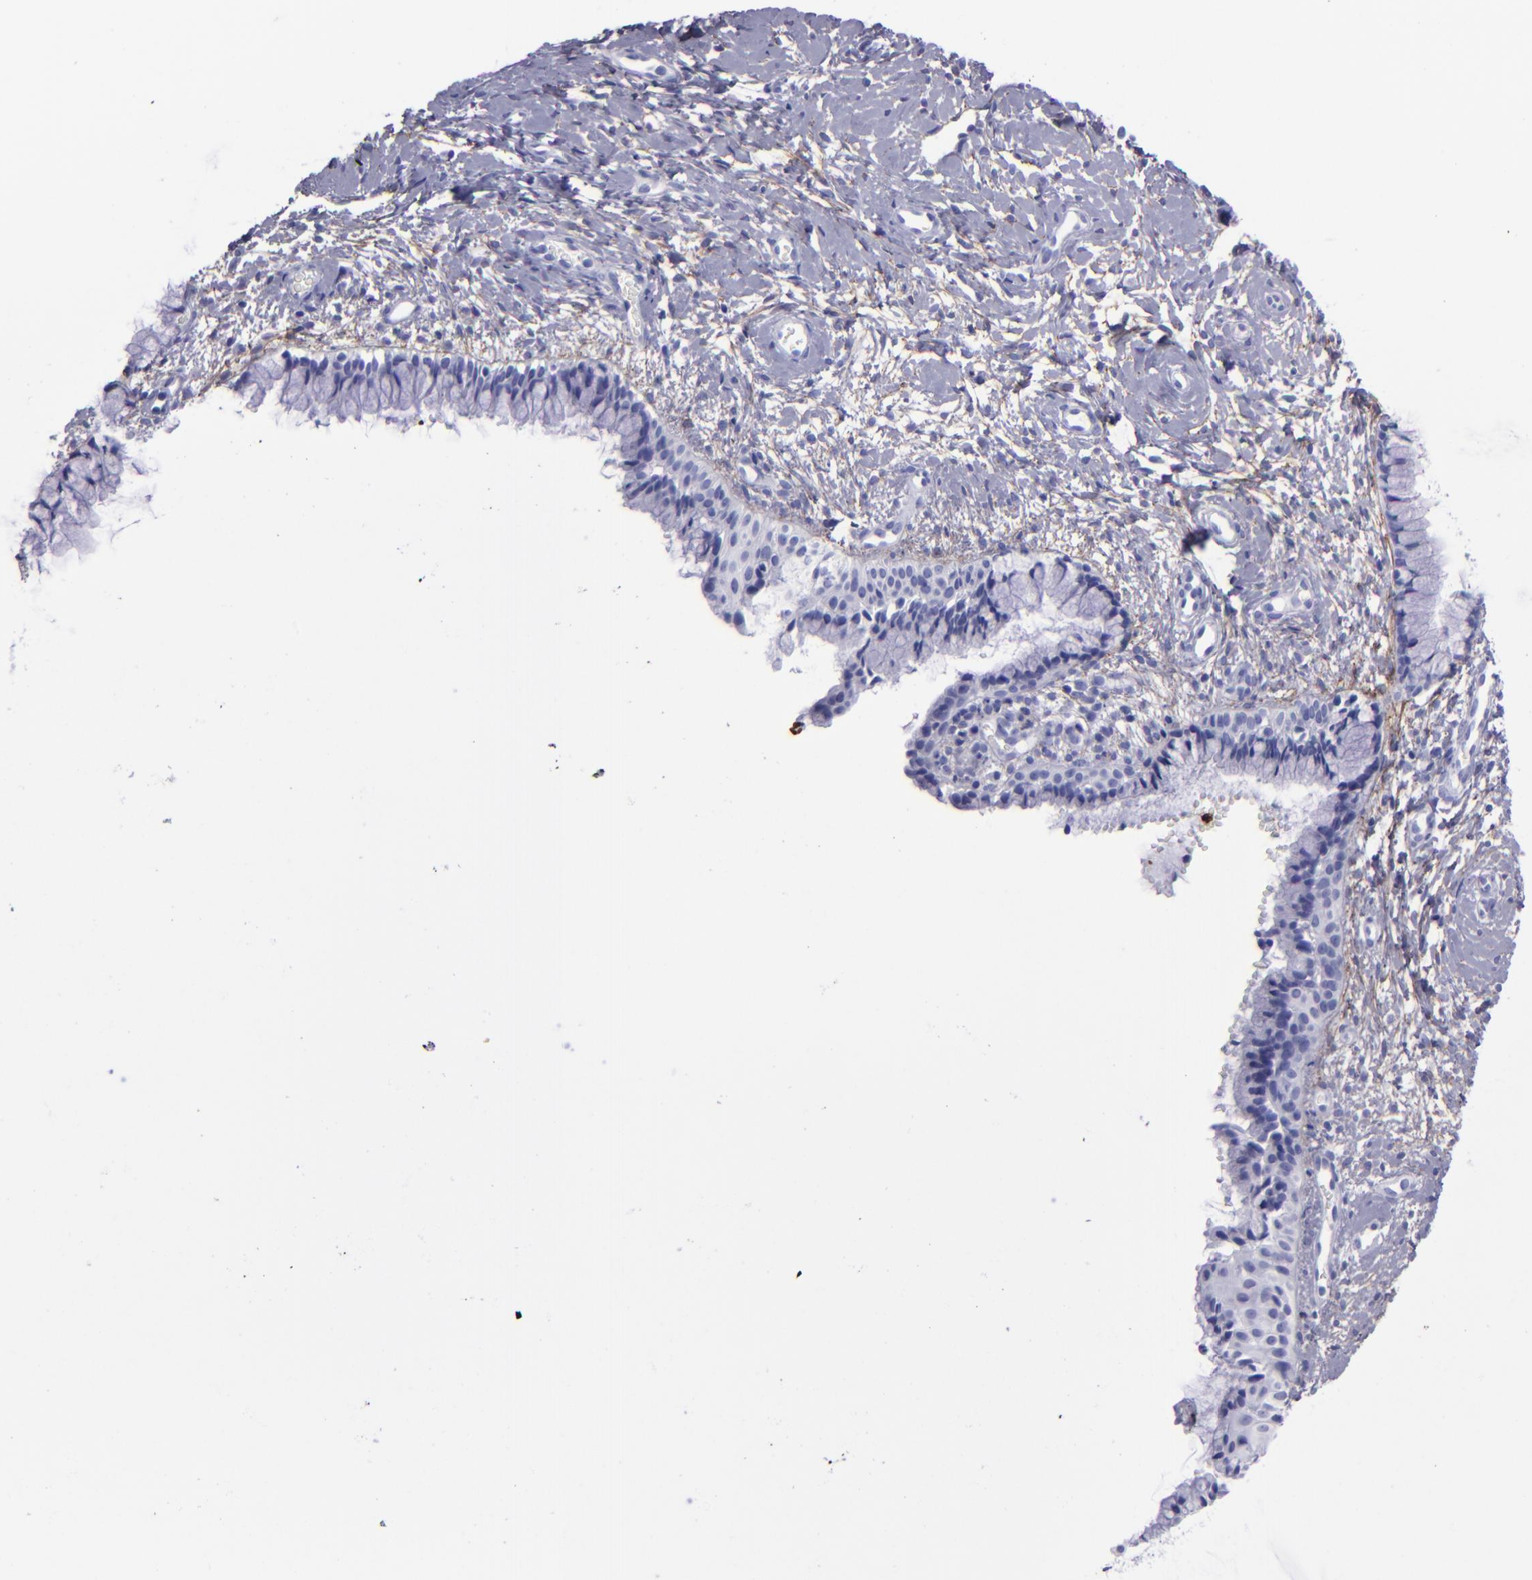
{"staining": {"intensity": "negative", "quantity": "none", "location": "none"}, "tissue": "cervix", "cell_type": "Glandular cells", "image_type": "normal", "snomed": [{"axis": "morphology", "description": "Normal tissue, NOS"}, {"axis": "topography", "description": "Cervix"}], "caption": "This is an IHC photomicrograph of normal cervix. There is no expression in glandular cells.", "gene": "EFCAB13", "patient": {"sex": "female", "age": 46}}